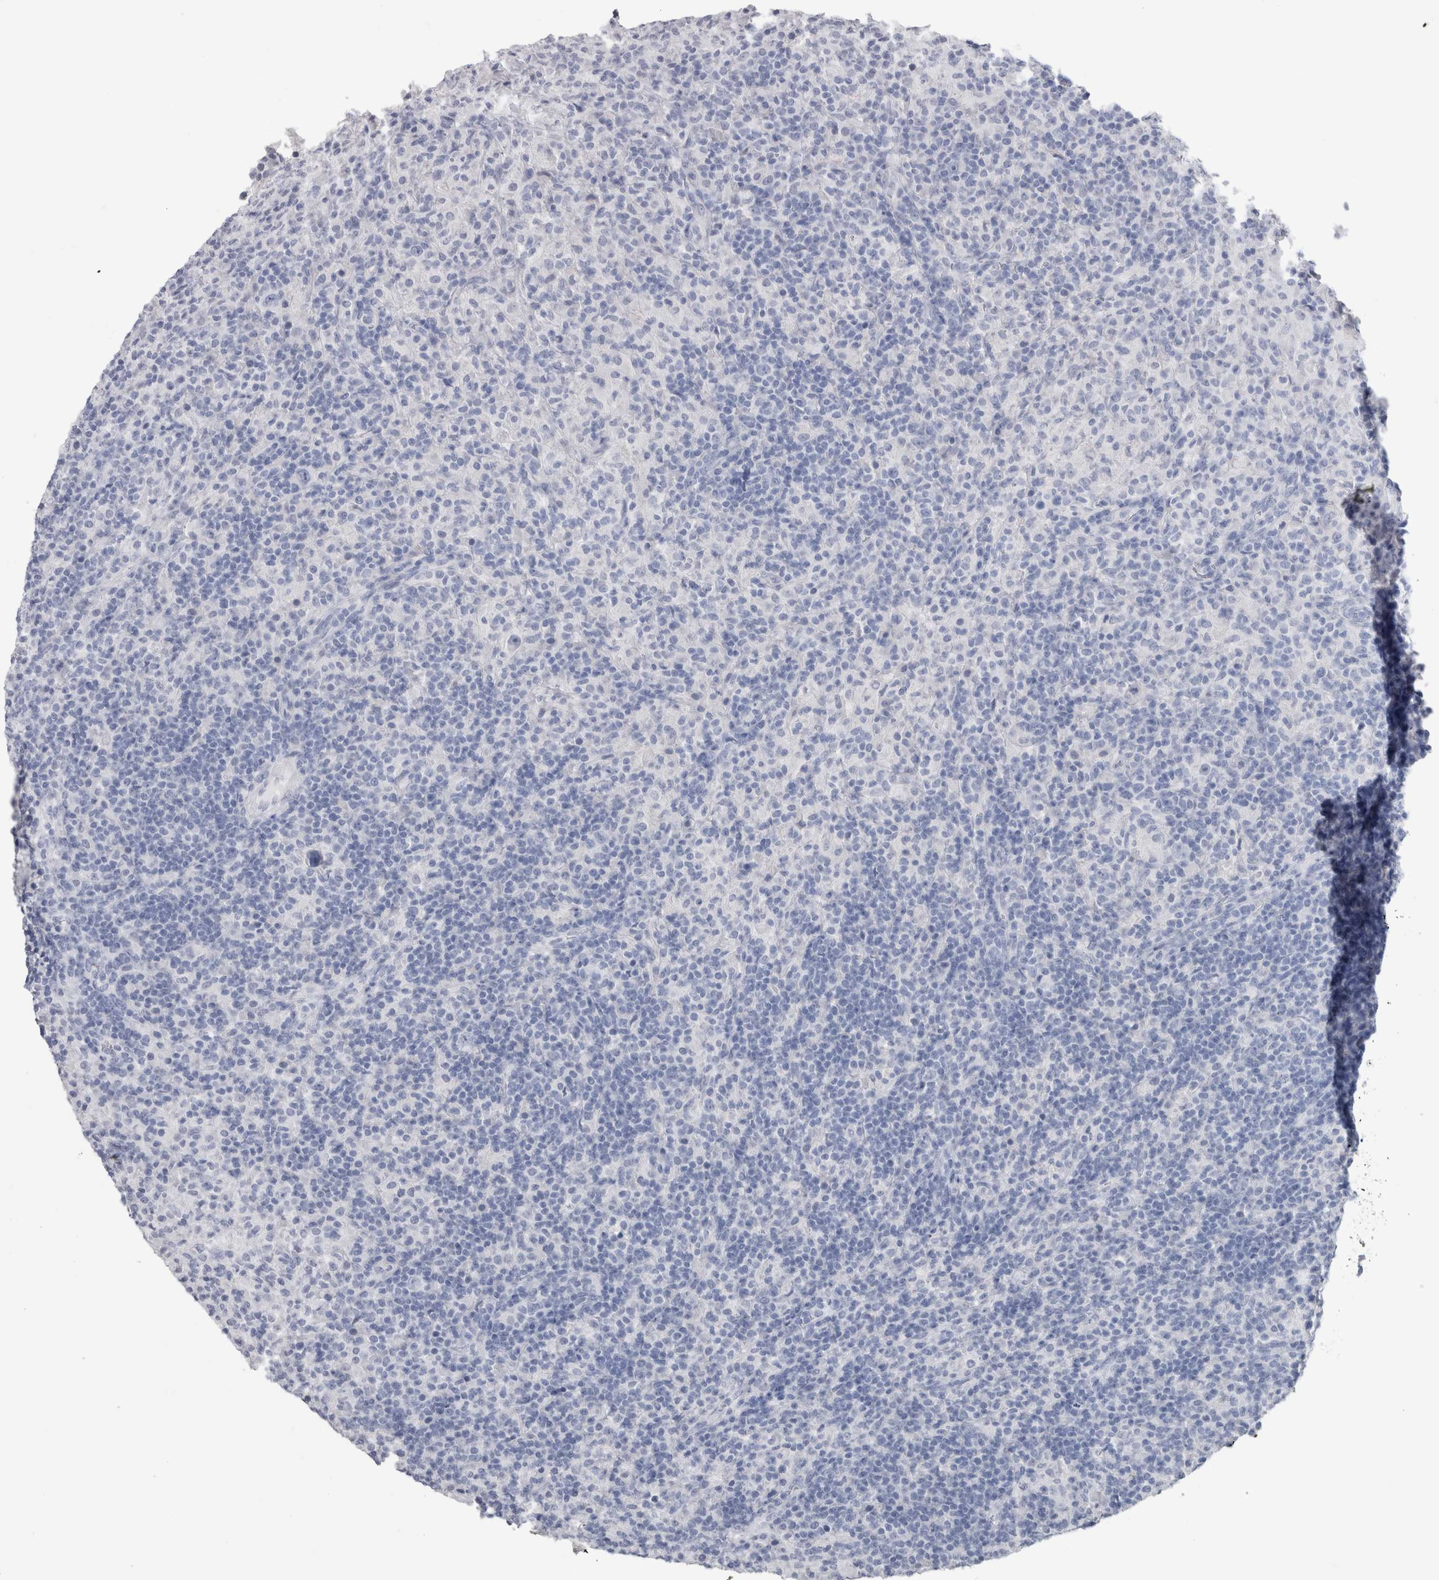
{"staining": {"intensity": "negative", "quantity": "none", "location": "none"}, "tissue": "lymphoma", "cell_type": "Tumor cells", "image_type": "cancer", "snomed": [{"axis": "morphology", "description": "Hodgkin's disease, NOS"}, {"axis": "topography", "description": "Lymph node"}], "caption": "Protein analysis of Hodgkin's disease displays no significant positivity in tumor cells. The staining is performed using DAB (3,3'-diaminobenzidine) brown chromogen with nuclei counter-stained in using hematoxylin.", "gene": "PTH", "patient": {"sex": "male", "age": 70}}